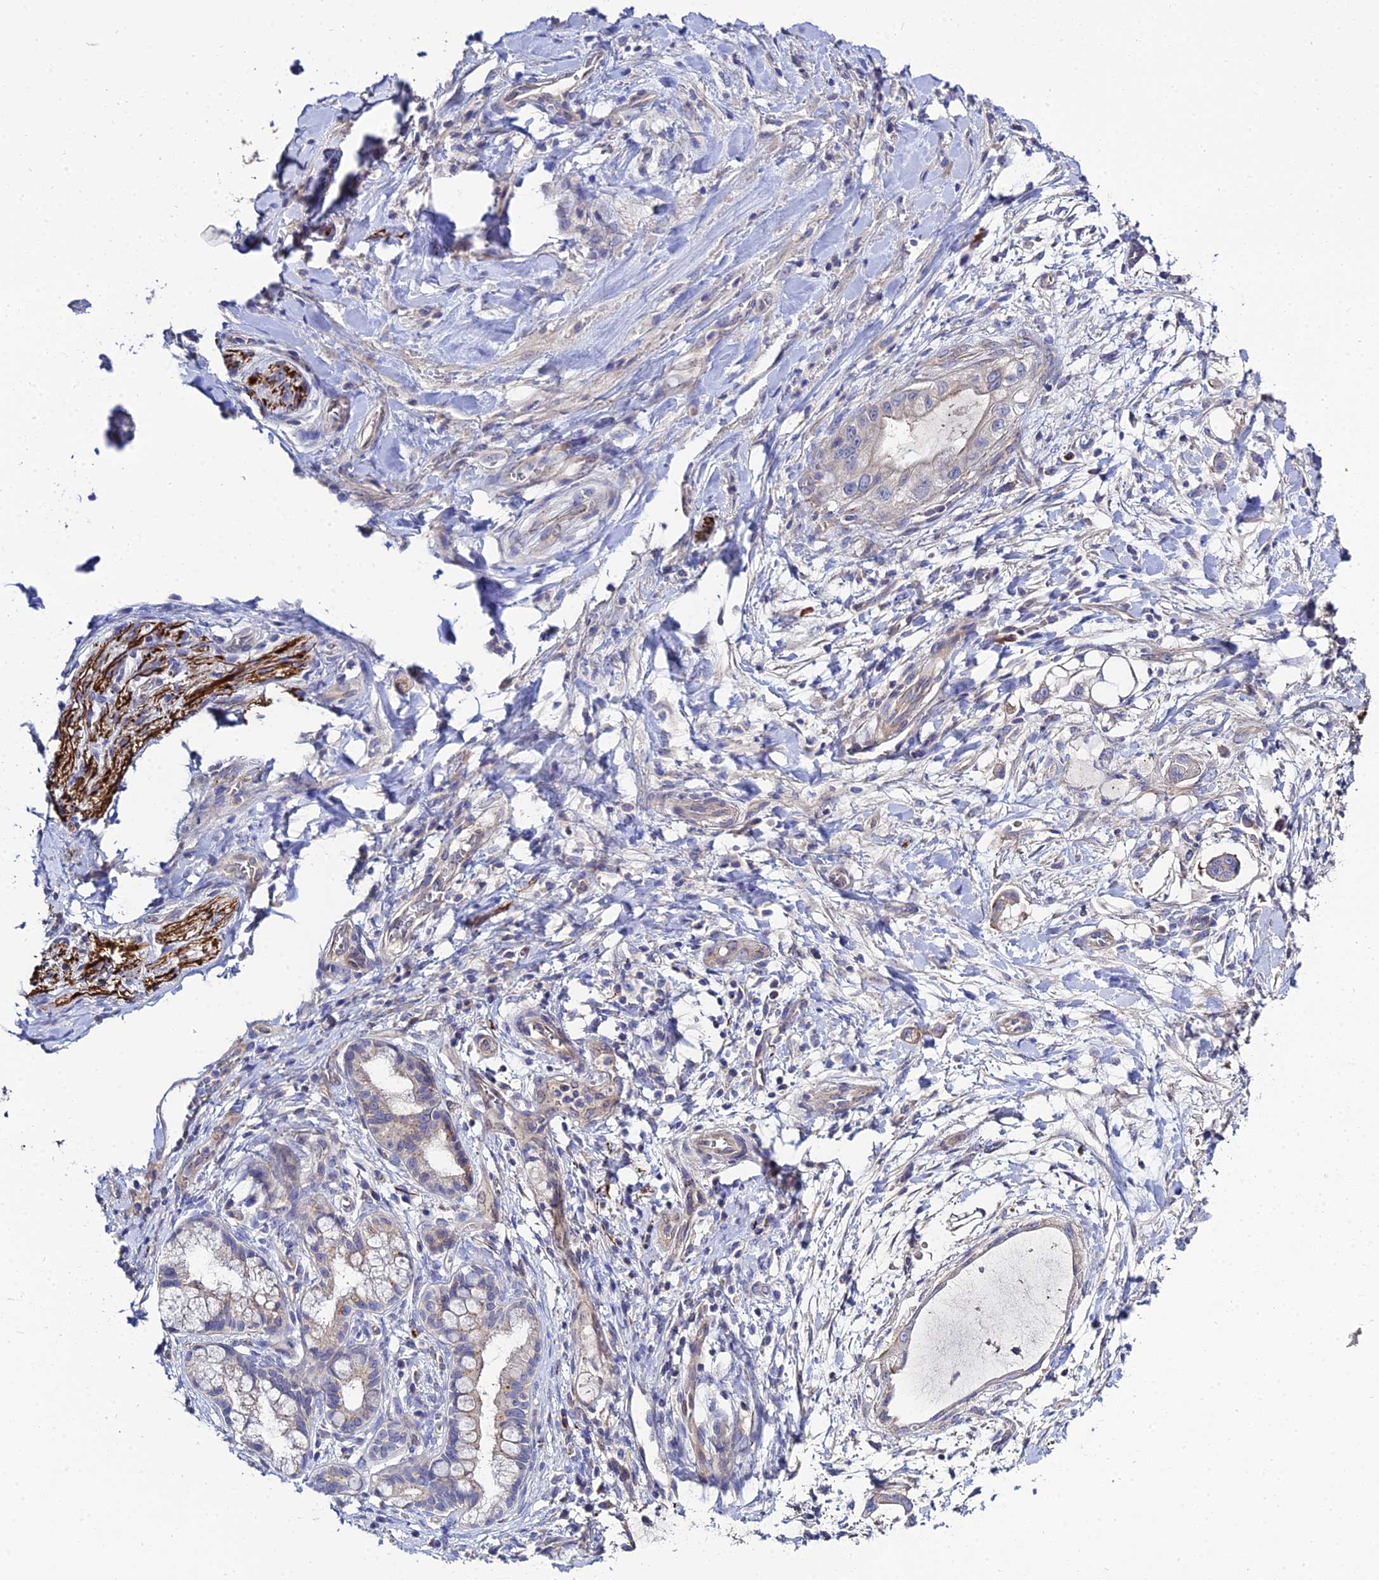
{"staining": {"intensity": "weak", "quantity": "<25%", "location": "cytoplasmic/membranous"}, "tissue": "pancreatic cancer", "cell_type": "Tumor cells", "image_type": "cancer", "snomed": [{"axis": "morphology", "description": "Adenocarcinoma, NOS"}, {"axis": "topography", "description": "Pancreas"}], "caption": "Histopathology image shows no protein staining in tumor cells of adenocarcinoma (pancreatic) tissue.", "gene": "APOBEC3H", "patient": {"sex": "male", "age": 48}}